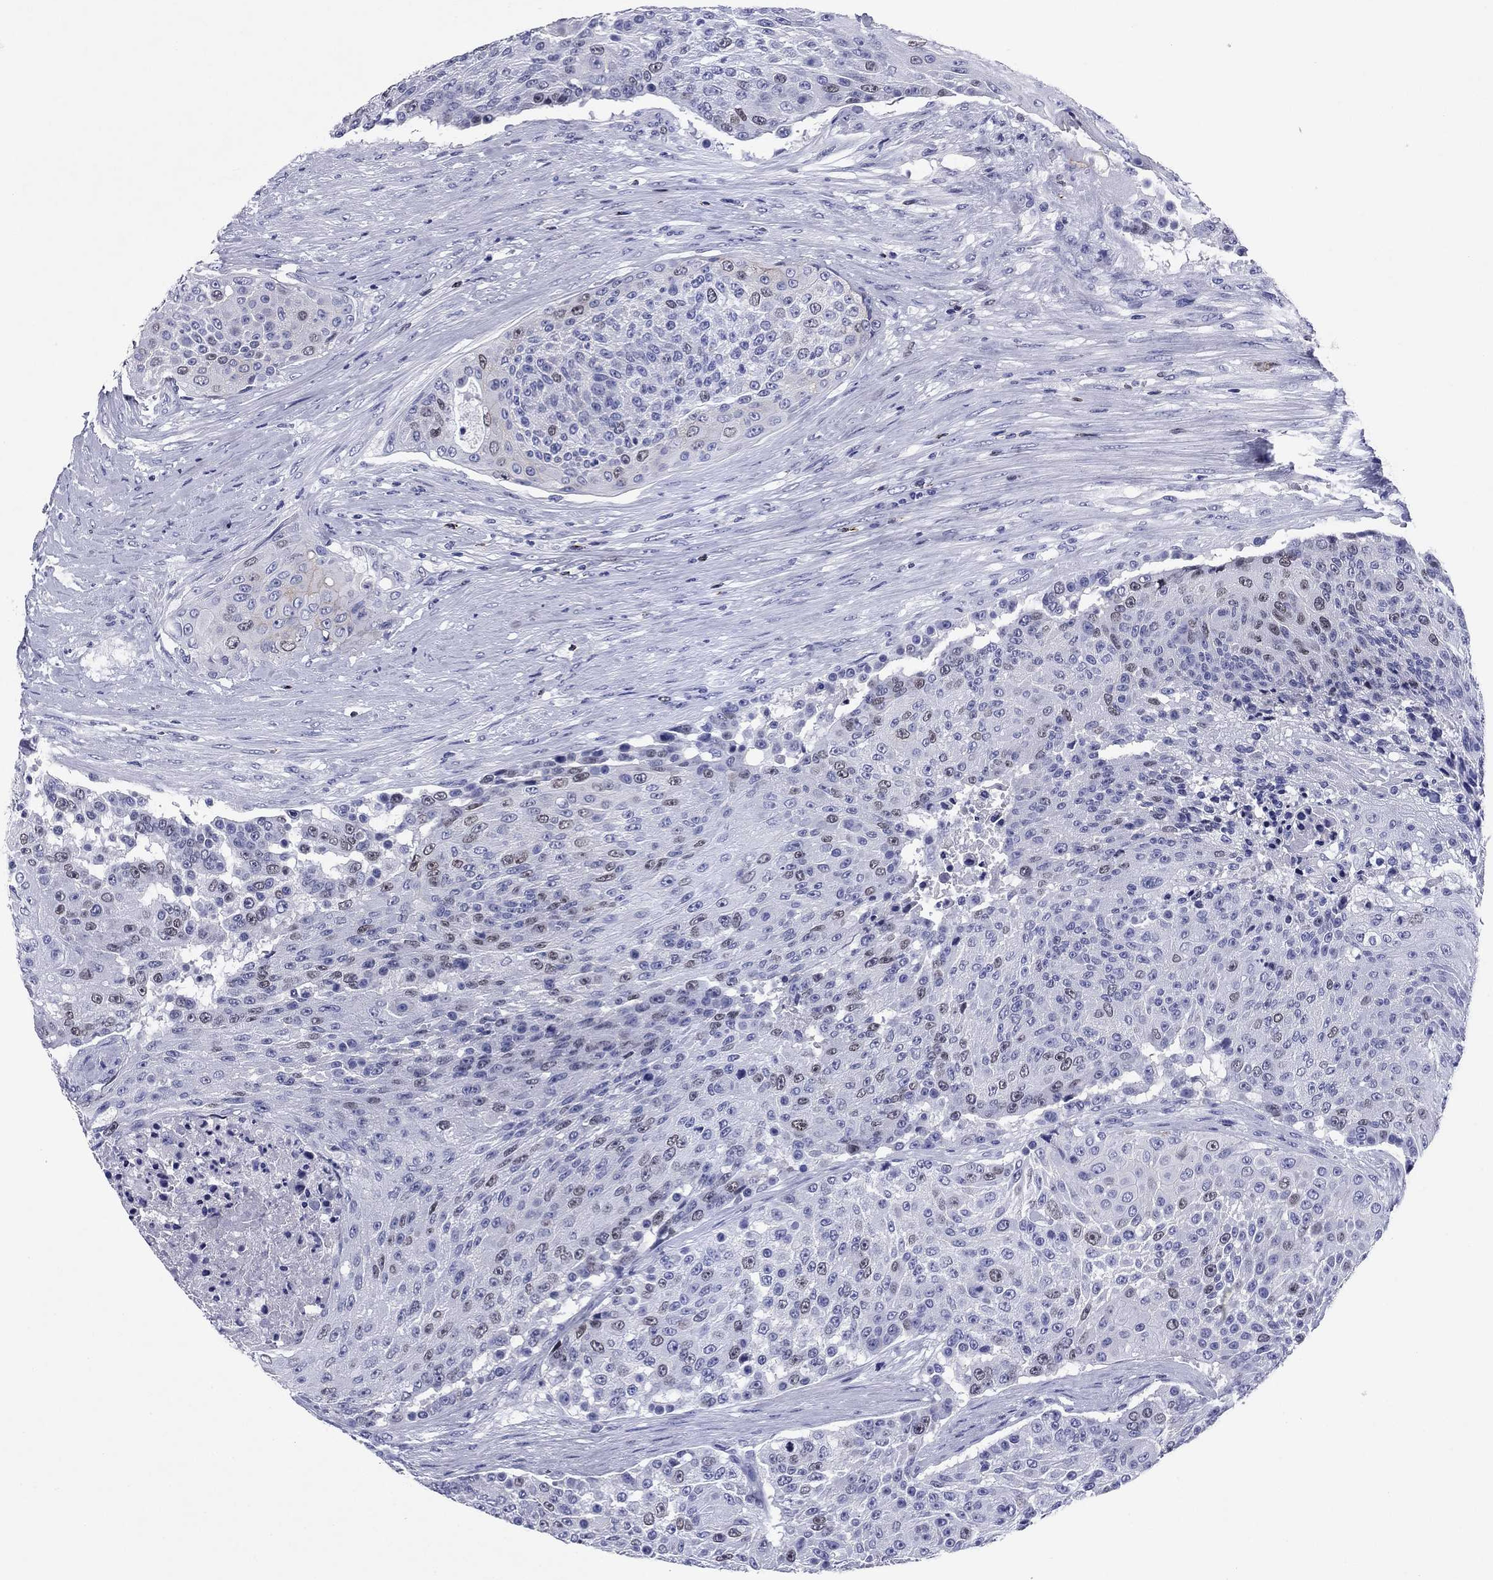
{"staining": {"intensity": "weak", "quantity": "<25%", "location": "nuclear"}, "tissue": "urothelial cancer", "cell_type": "Tumor cells", "image_type": "cancer", "snomed": [{"axis": "morphology", "description": "Urothelial carcinoma, High grade"}, {"axis": "topography", "description": "Urinary bladder"}], "caption": "This is an immunohistochemistry (IHC) histopathology image of human urothelial carcinoma (high-grade). There is no expression in tumor cells.", "gene": "GZMK", "patient": {"sex": "female", "age": 63}}